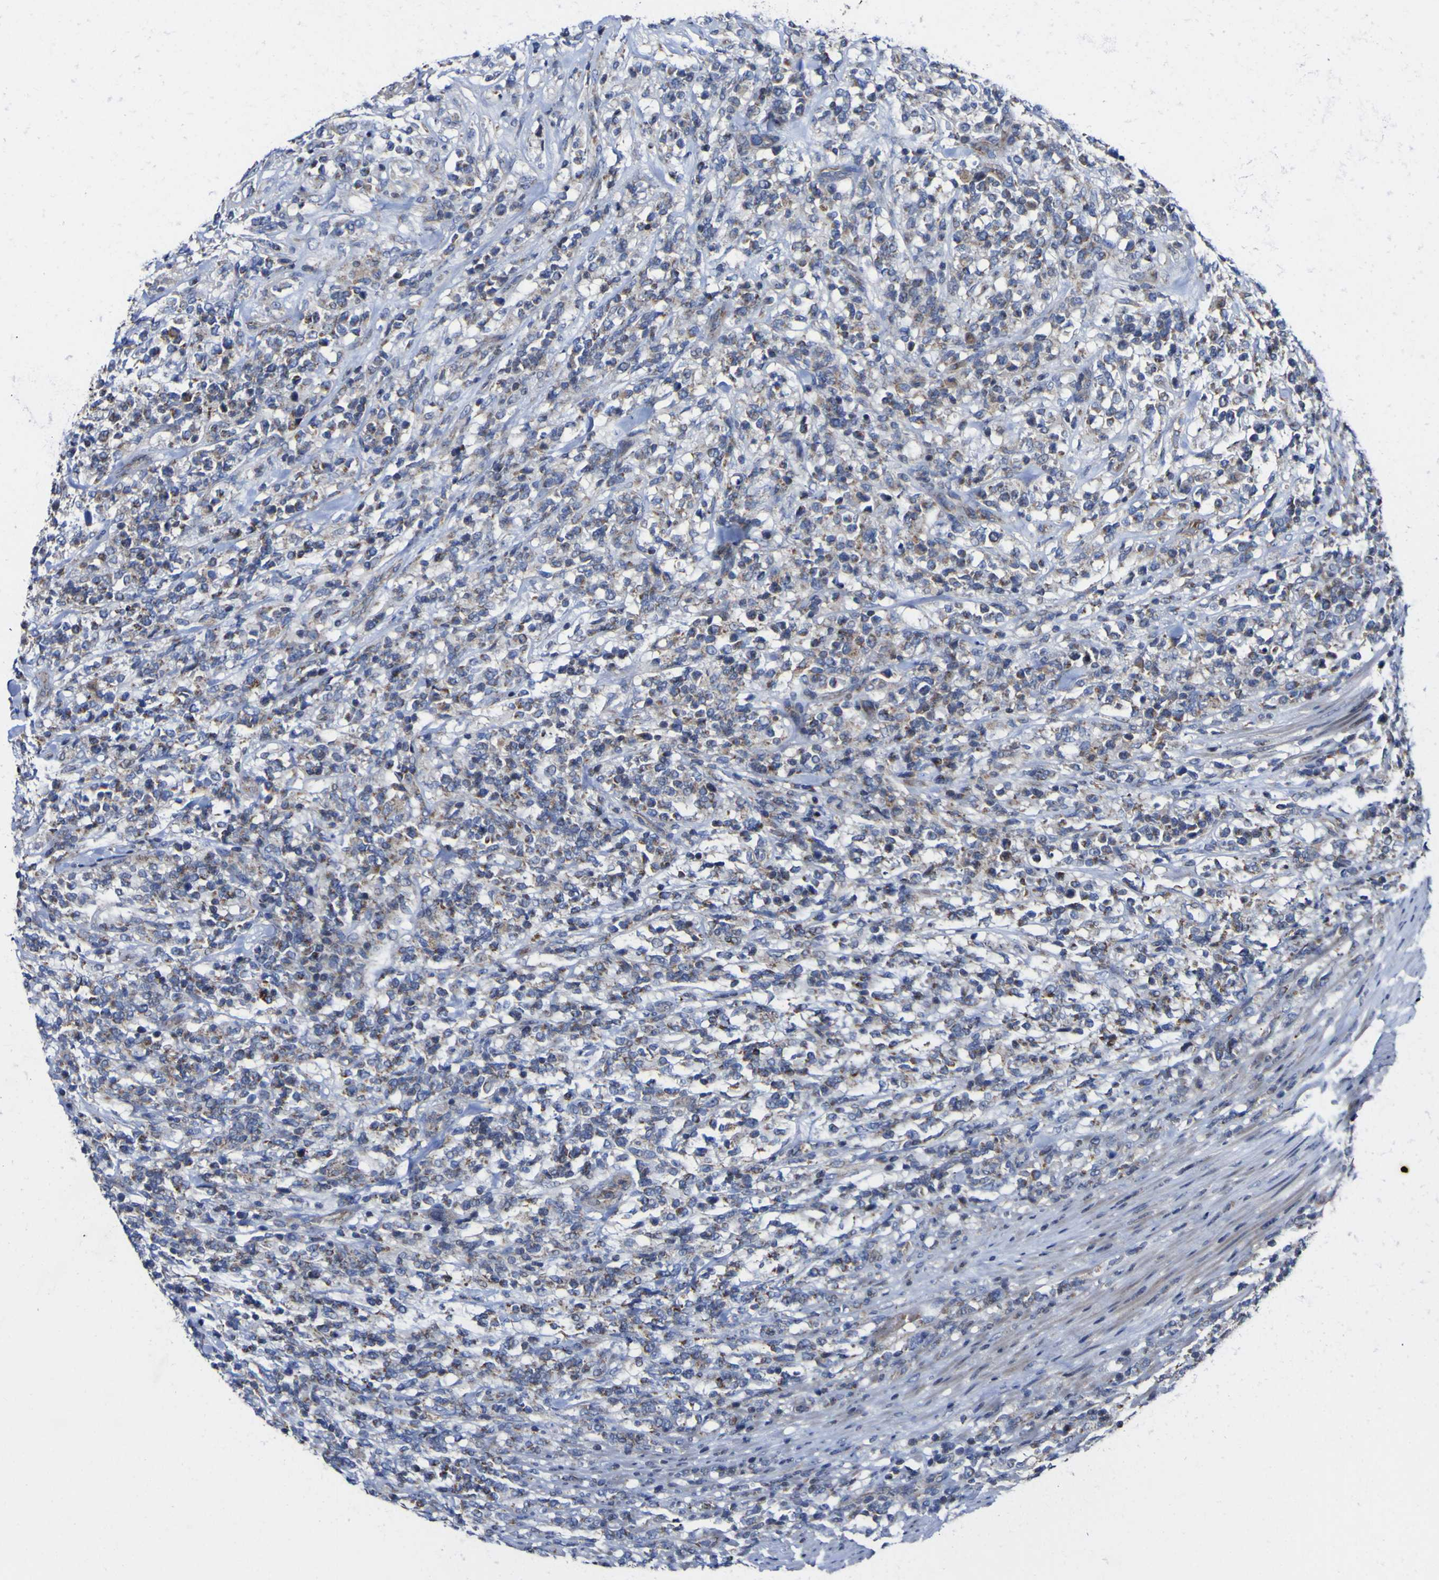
{"staining": {"intensity": "negative", "quantity": "none", "location": "none"}, "tissue": "lymphoma", "cell_type": "Tumor cells", "image_type": "cancer", "snomed": [{"axis": "morphology", "description": "Malignant lymphoma, non-Hodgkin's type, High grade"}, {"axis": "topography", "description": "Soft tissue"}], "caption": "Tumor cells are negative for brown protein staining in malignant lymphoma, non-Hodgkin's type (high-grade).", "gene": "CCDC90B", "patient": {"sex": "male", "age": 18}}